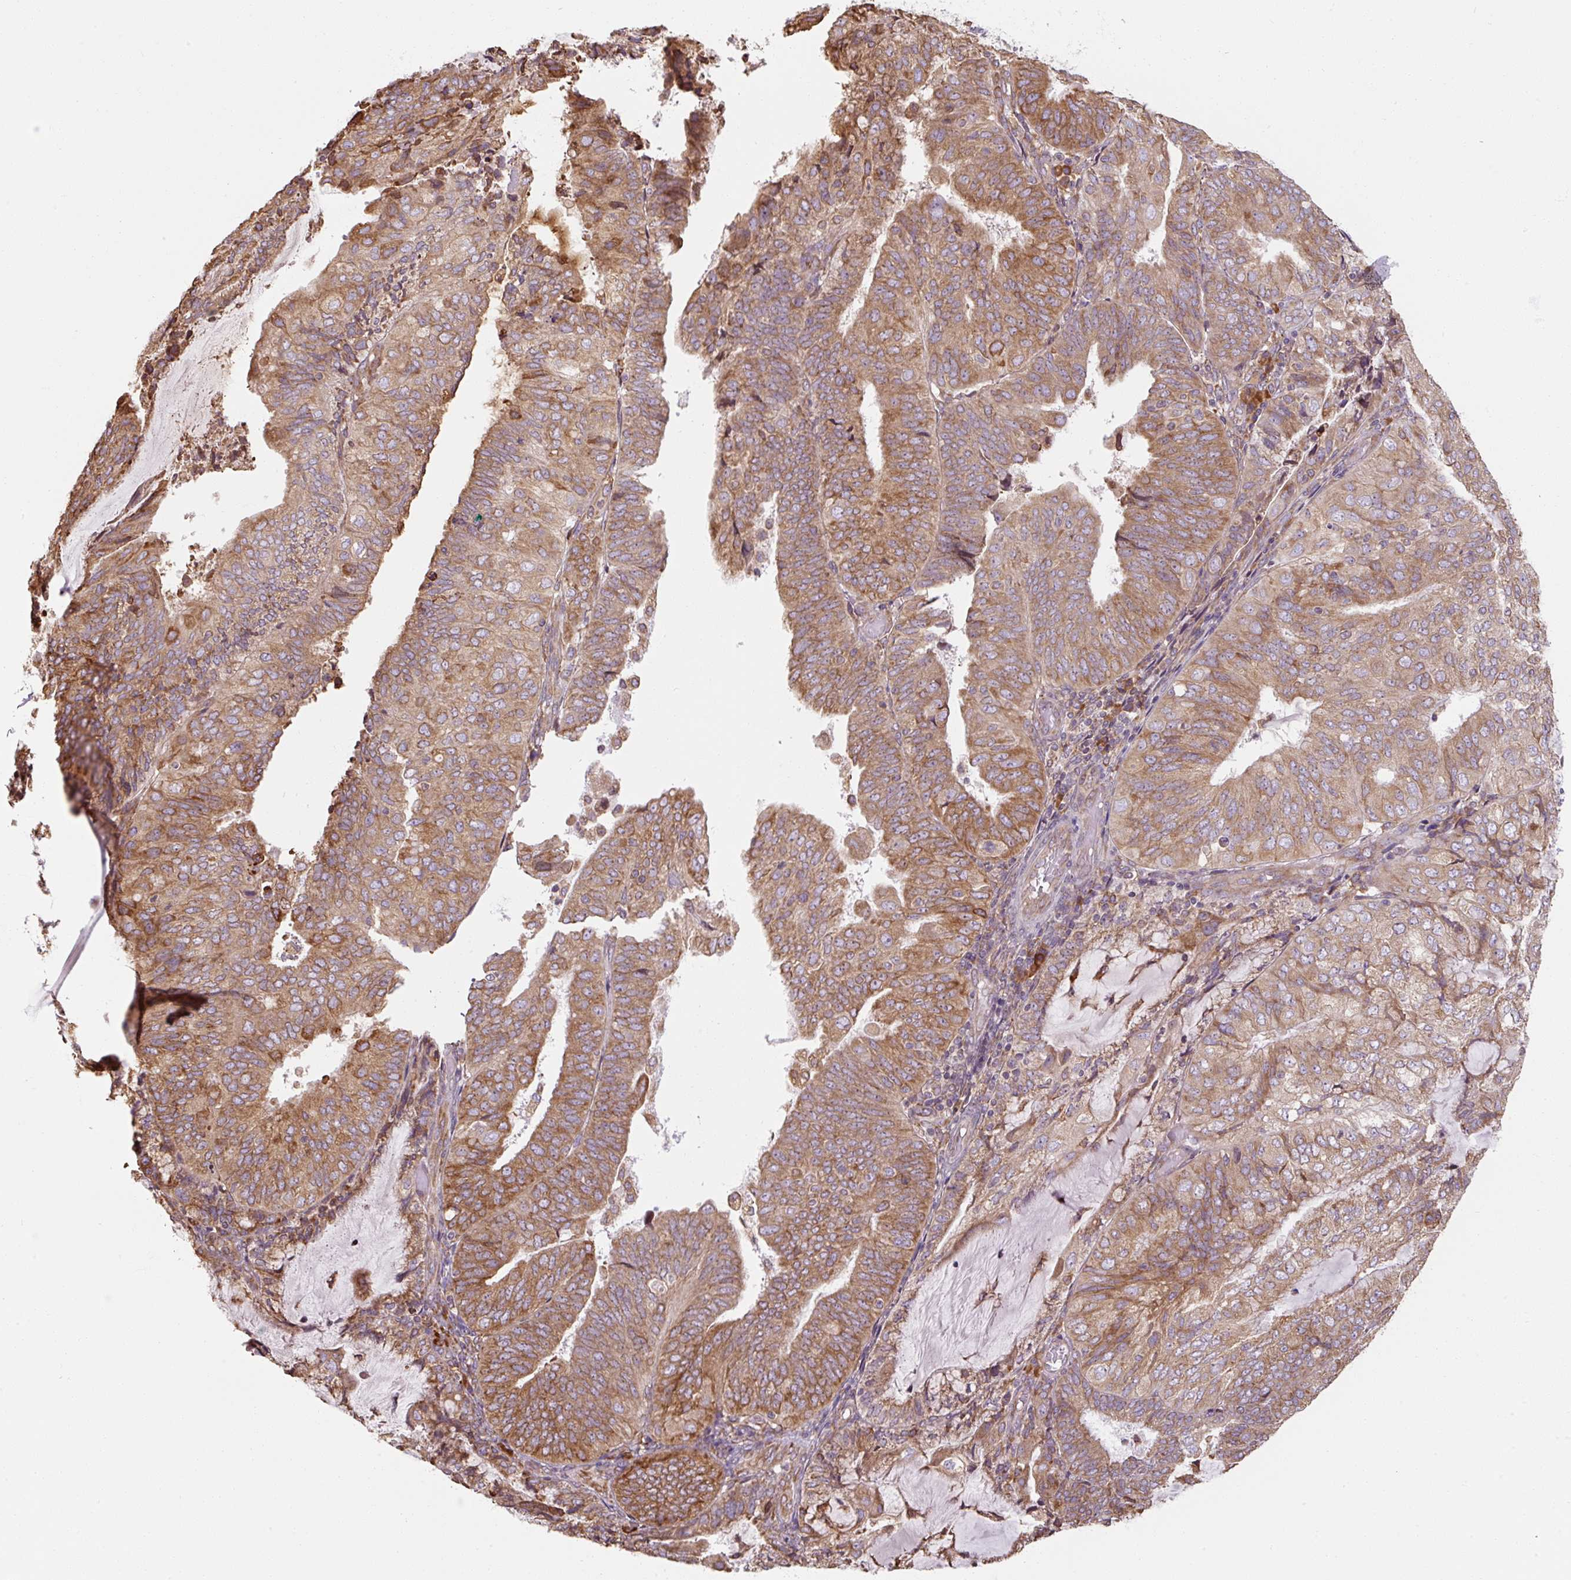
{"staining": {"intensity": "moderate", "quantity": ">75%", "location": "cytoplasmic/membranous"}, "tissue": "endometrial cancer", "cell_type": "Tumor cells", "image_type": "cancer", "snomed": [{"axis": "morphology", "description": "Adenocarcinoma, NOS"}, {"axis": "topography", "description": "Endometrium"}], "caption": "A histopathology image of human endometrial cancer stained for a protein reveals moderate cytoplasmic/membranous brown staining in tumor cells.", "gene": "PRKCSH", "patient": {"sex": "female", "age": 81}}